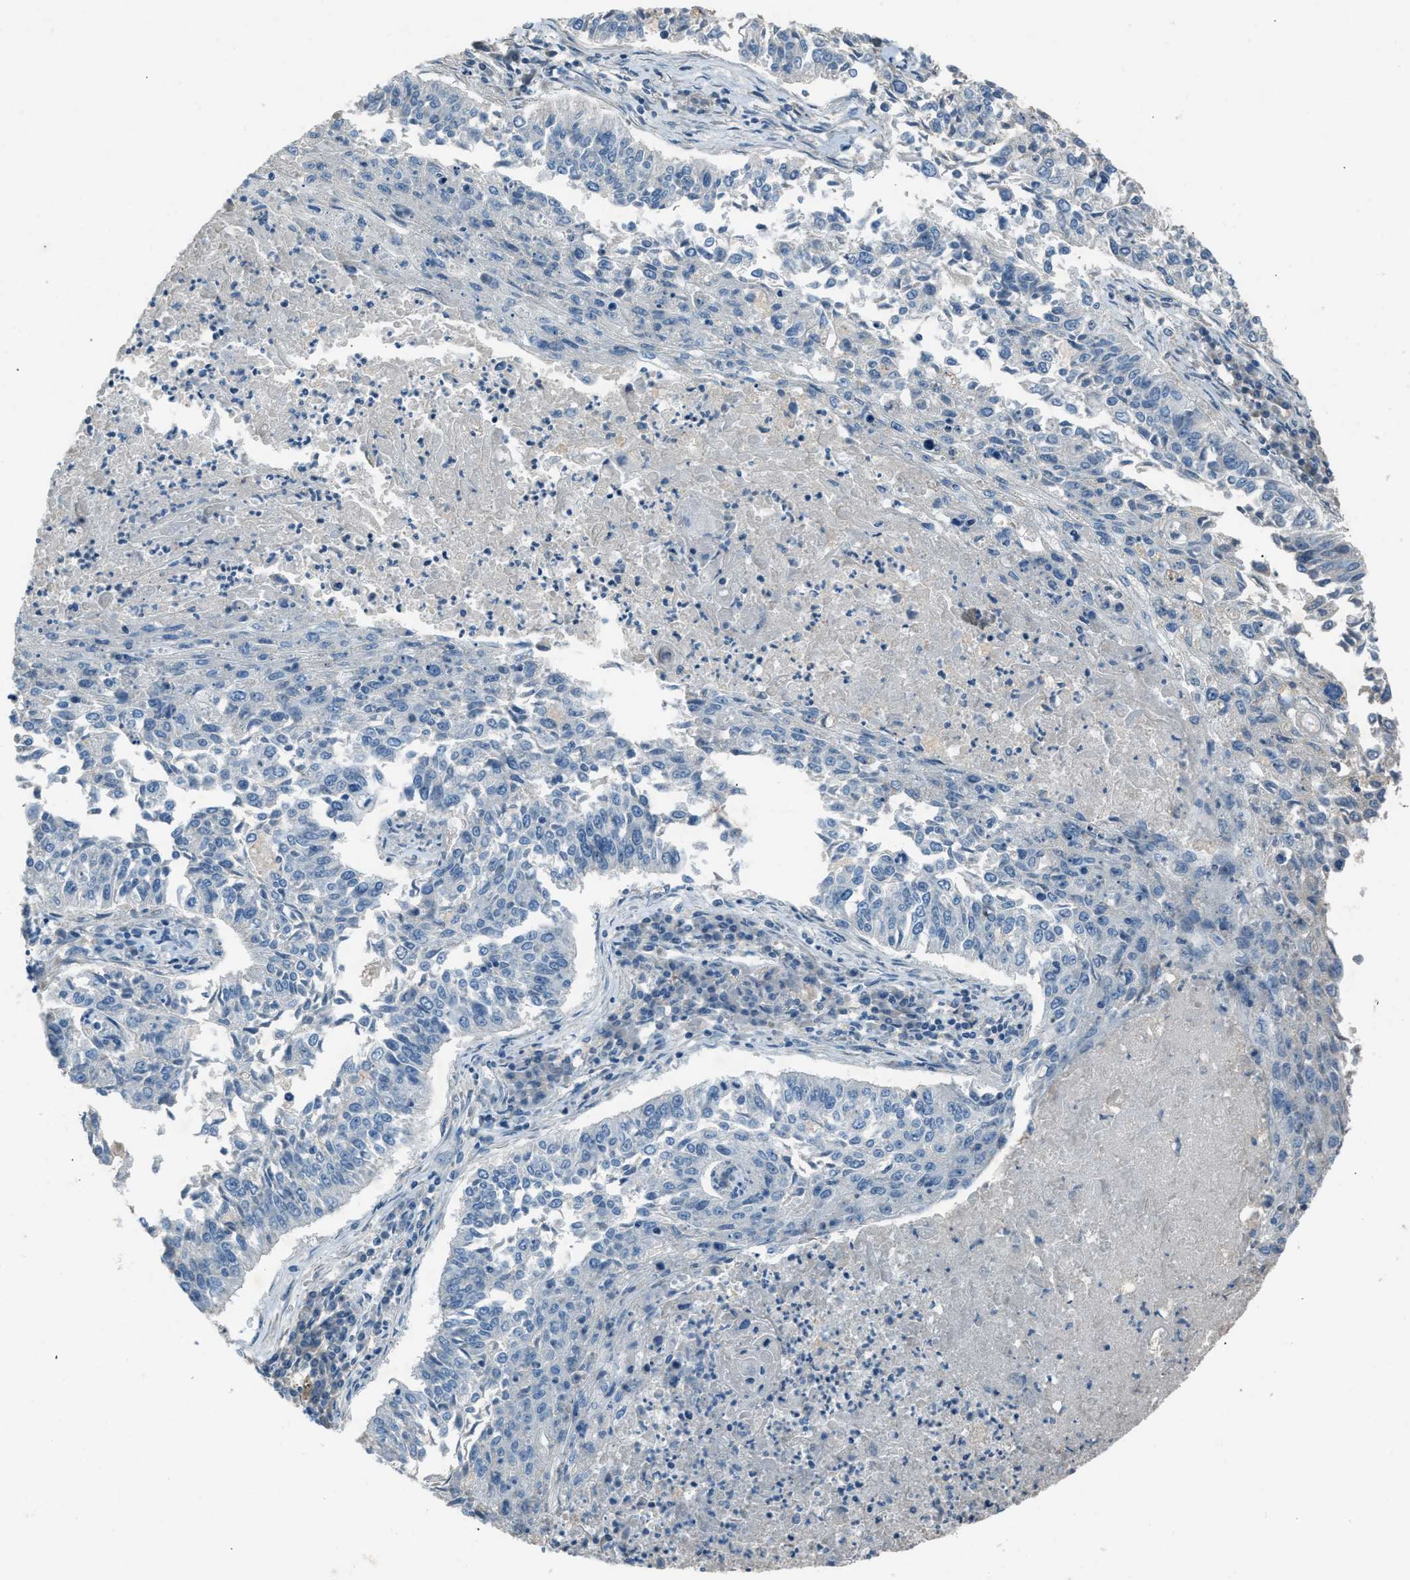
{"staining": {"intensity": "negative", "quantity": "none", "location": "none"}, "tissue": "lung cancer", "cell_type": "Tumor cells", "image_type": "cancer", "snomed": [{"axis": "morphology", "description": "Normal tissue, NOS"}, {"axis": "morphology", "description": "Squamous cell carcinoma, NOS"}, {"axis": "topography", "description": "Cartilage tissue"}, {"axis": "topography", "description": "Bronchus"}, {"axis": "topography", "description": "Lung"}], "caption": "IHC photomicrograph of neoplastic tissue: lung cancer stained with DAB exhibits no significant protein positivity in tumor cells.", "gene": "FBLN2", "patient": {"sex": "female", "age": 49}}